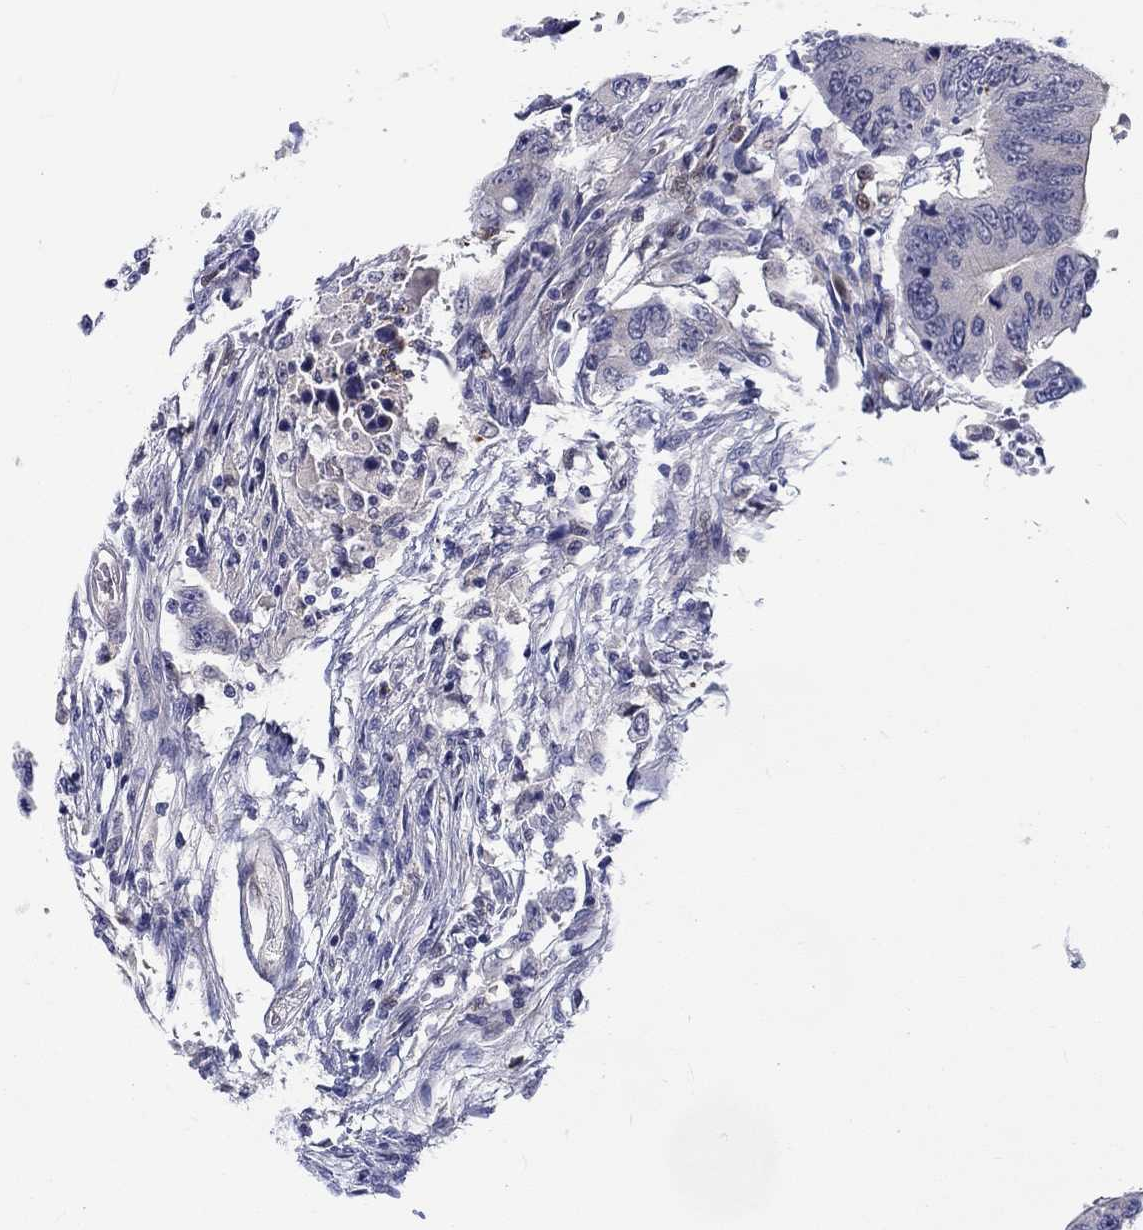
{"staining": {"intensity": "negative", "quantity": "none", "location": "none"}, "tissue": "colorectal cancer", "cell_type": "Tumor cells", "image_type": "cancer", "snomed": [{"axis": "morphology", "description": "Adenocarcinoma, NOS"}, {"axis": "topography", "description": "Colon"}], "caption": "Tumor cells are negative for protein expression in human colorectal cancer (adenocarcinoma).", "gene": "ABCG4", "patient": {"sex": "female", "age": 90}}